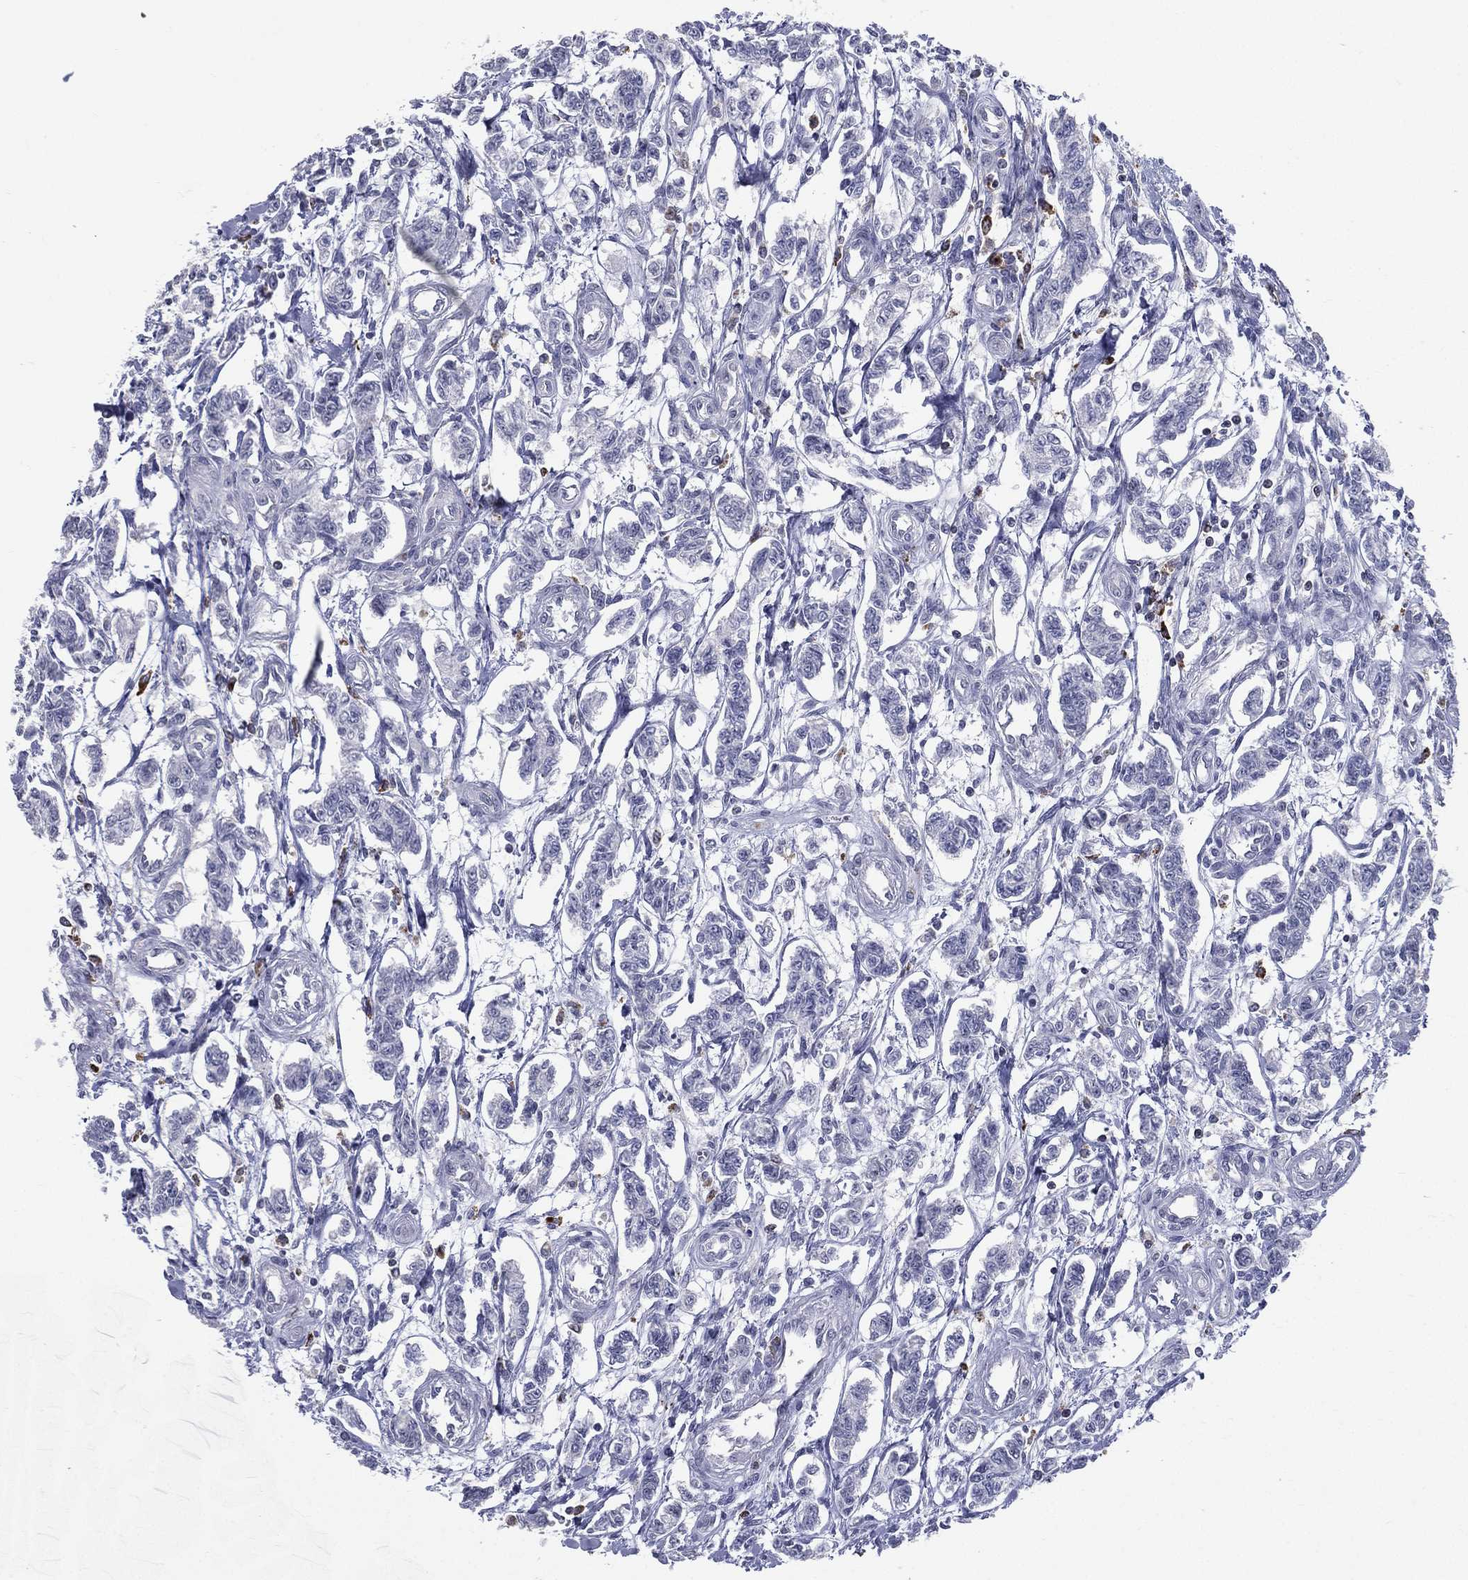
{"staining": {"intensity": "negative", "quantity": "none", "location": "none"}, "tissue": "carcinoid", "cell_type": "Tumor cells", "image_type": "cancer", "snomed": [{"axis": "morphology", "description": "Carcinoid, malignant, NOS"}, {"axis": "topography", "description": "Kidney"}], "caption": "High magnification brightfield microscopy of carcinoid stained with DAB (brown) and counterstained with hematoxylin (blue): tumor cells show no significant expression.", "gene": "EVI2B", "patient": {"sex": "female", "age": 41}}